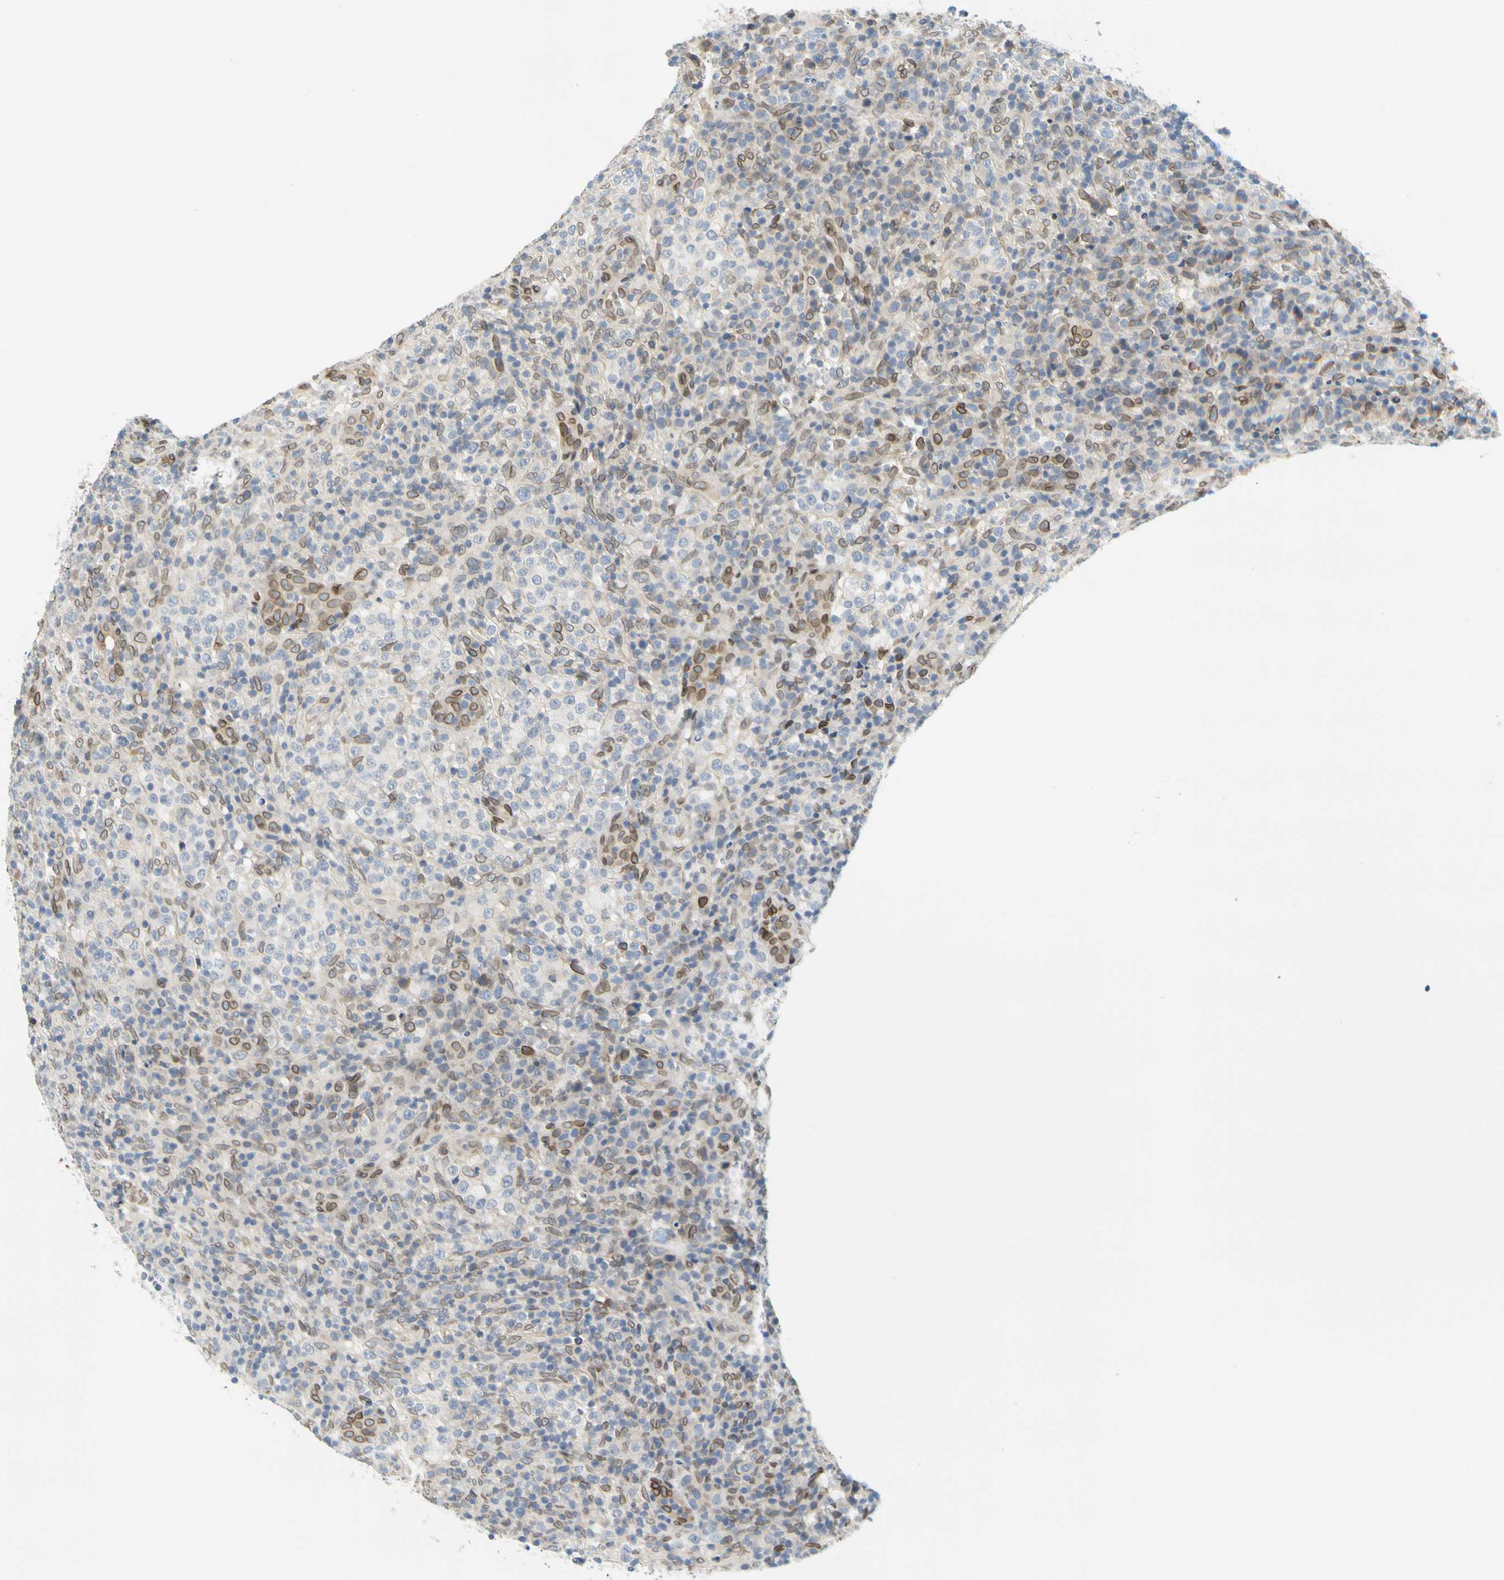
{"staining": {"intensity": "moderate", "quantity": "25%-75%", "location": "cytoplasmic/membranous,nuclear"}, "tissue": "lymphoma", "cell_type": "Tumor cells", "image_type": "cancer", "snomed": [{"axis": "morphology", "description": "Malignant lymphoma, non-Hodgkin's type, High grade"}, {"axis": "topography", "description": "Lymph node"}], "caption": "There is medium levels of moderate cytoplasmic/membranous and nuclear staining in tumor cells of malignant lymphoma, non-Hodgkin's type (high-grade), as demonstrated by immunohistochemical staining (brown color).", "gene": "SUN1", "patient": {"sex": "female", "age": 76}}